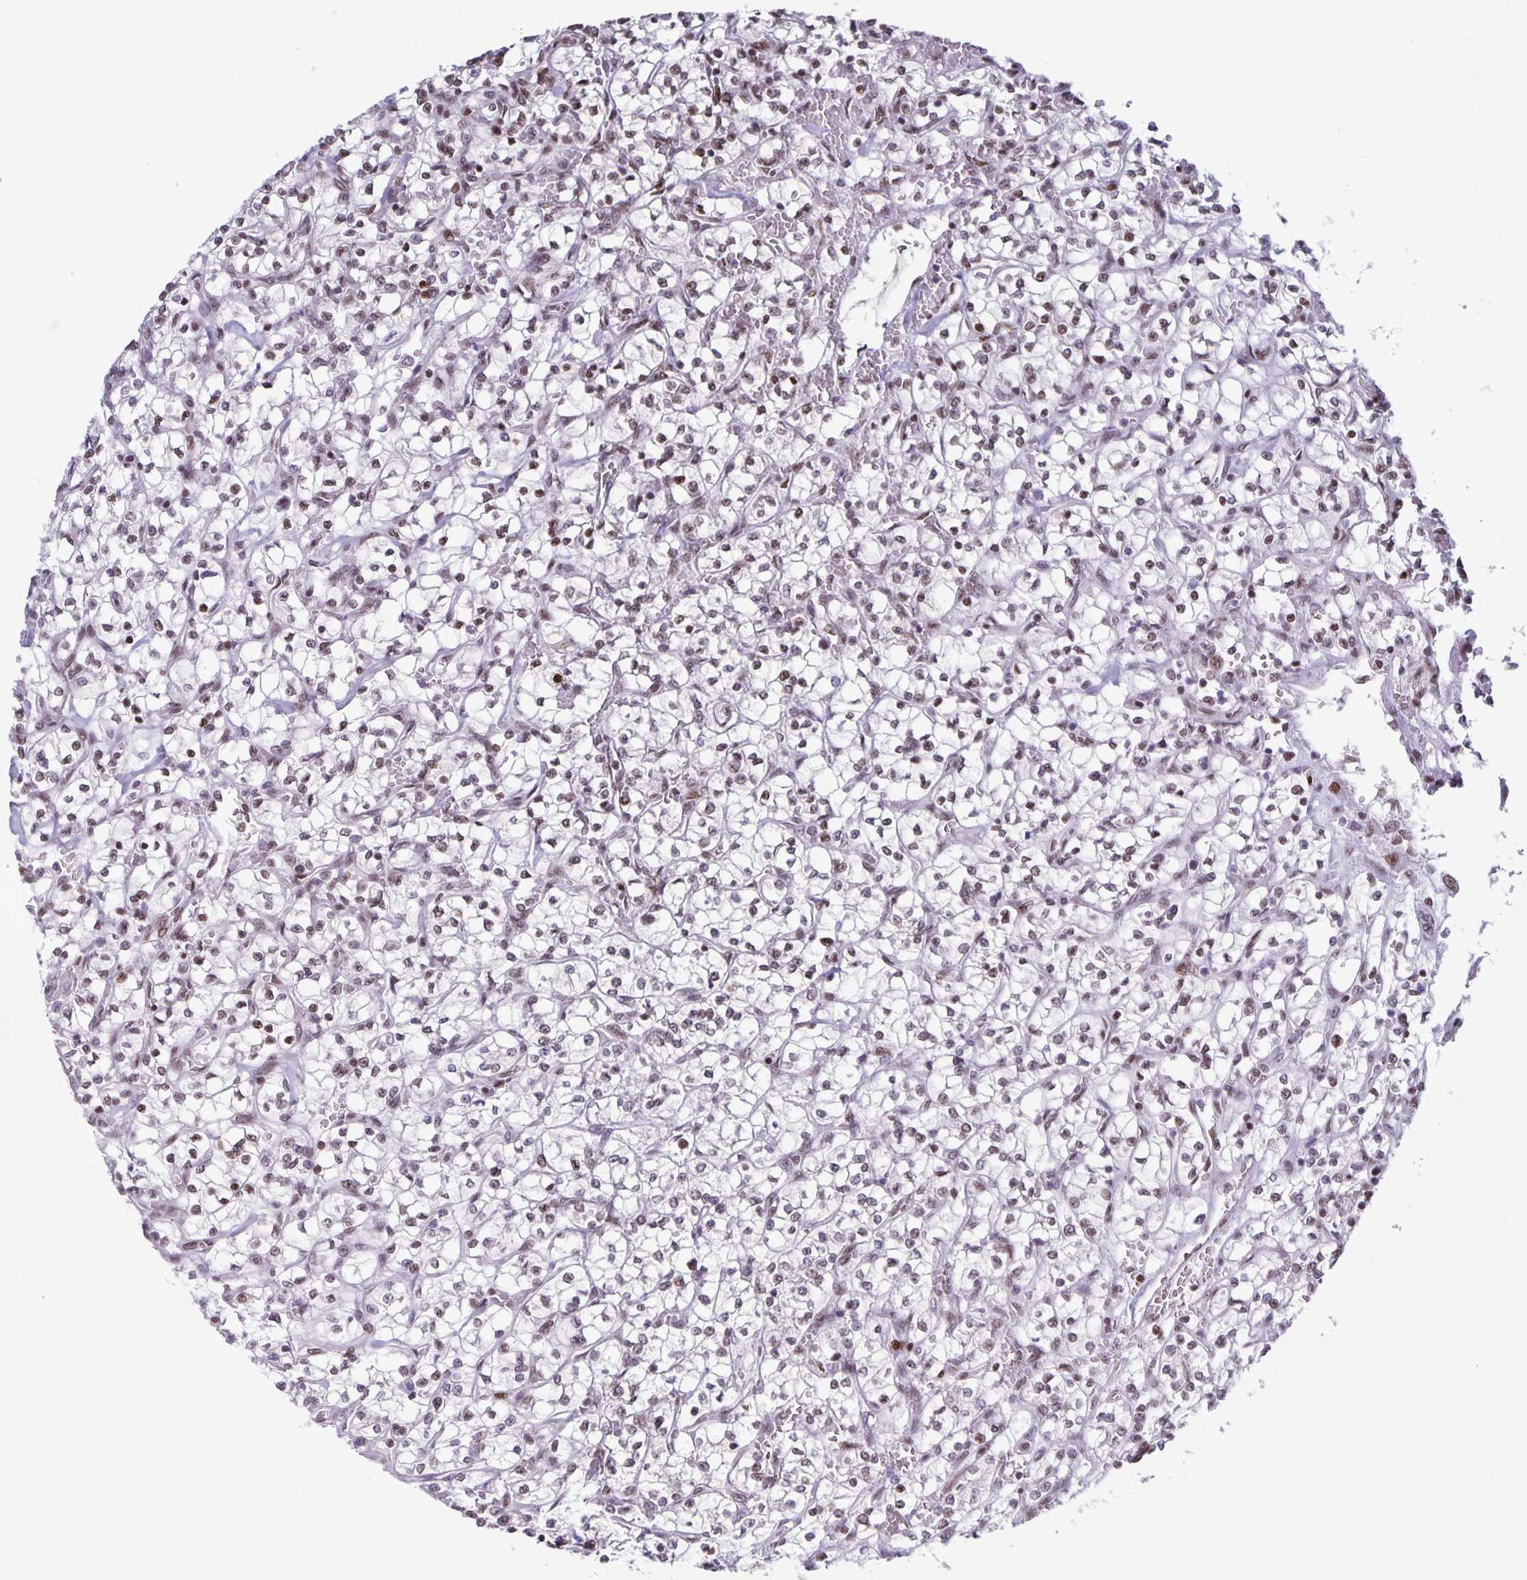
{"staining": {"intensity": "weak", "quantity": ">75%", "location": "nuclear"}, "tissue": "renal cancer", "cell_type": "Tumor cells", "image_type": "cancer", "snomed": [{"axis": "morphology", "description": "Adenocarcinoma, NOS"}, {"axis": "topography", "description": "Kidney"}], "caption": "Immunohistochemistry (IHC) of human renal cancer demonstrates low levels of weak nuclear staining in about >75% of tumor cells.", "gene": "JUND", "patient": {"sex": "female", "age": 64}}